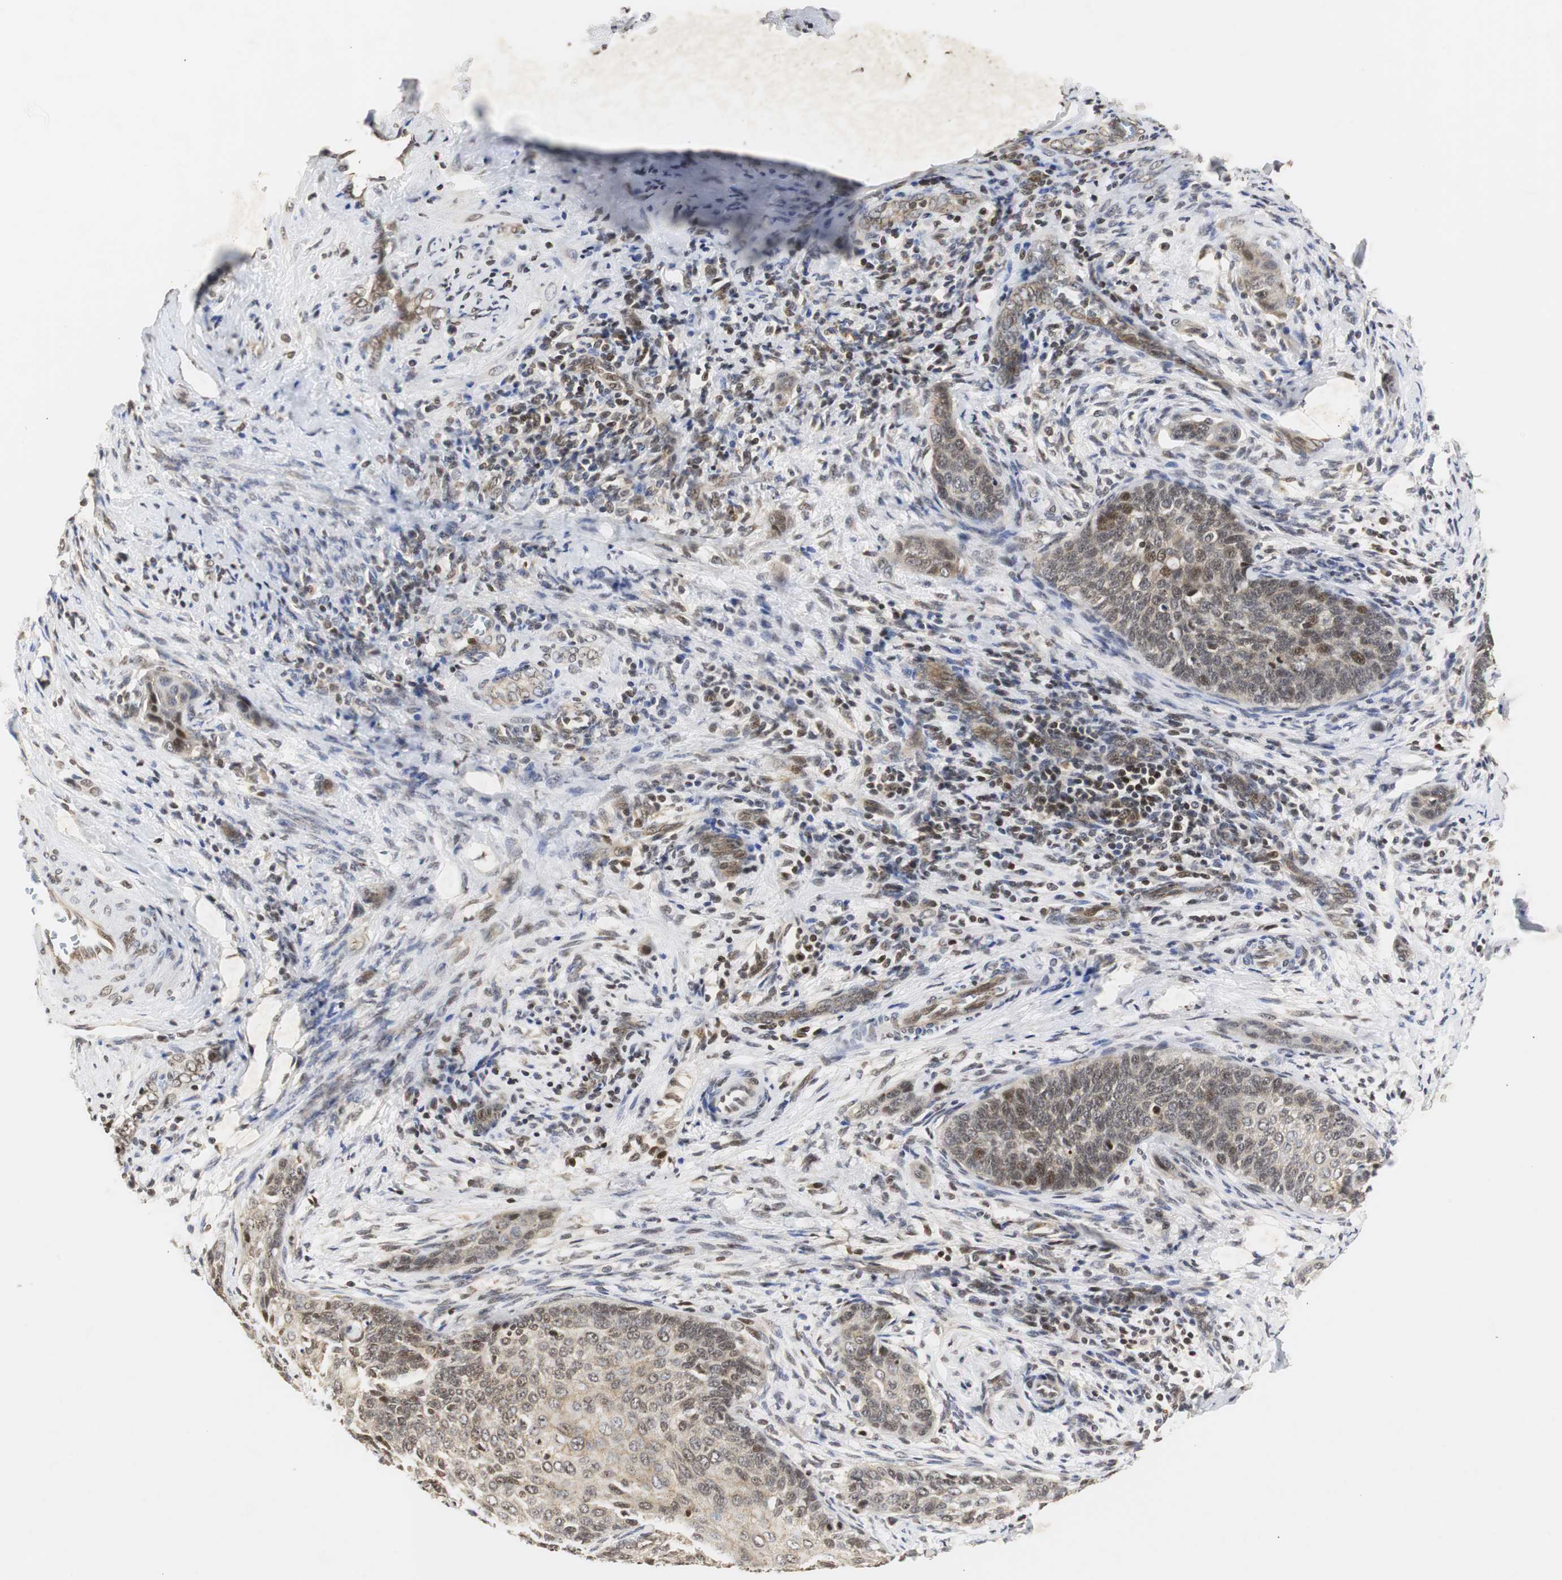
{"staining": {"intensity": "moderate", "quantity": "25%-75%", "location": "cytoplasmic/membranous,nuclear"}, "tissue": "cervical cancer", "cell_type": "Tumor cells", "image_type": "cancer", "snomed": [{"axis": "morphology", "description": "Squamous cell carcinoma, NOS"}, {"axis": "topography", "description": "Cervix"}], "caption": "DAB (3,3'-diaminobenzidine) immunohistochemical staining of cervical cancer shows moderate cytoplasmic/membranous and nuclear protein expression in approximately 25%-75% of tumor cells.", "gene": "ZFC3H1", "patient": {"sex": "female", "age": 33}}